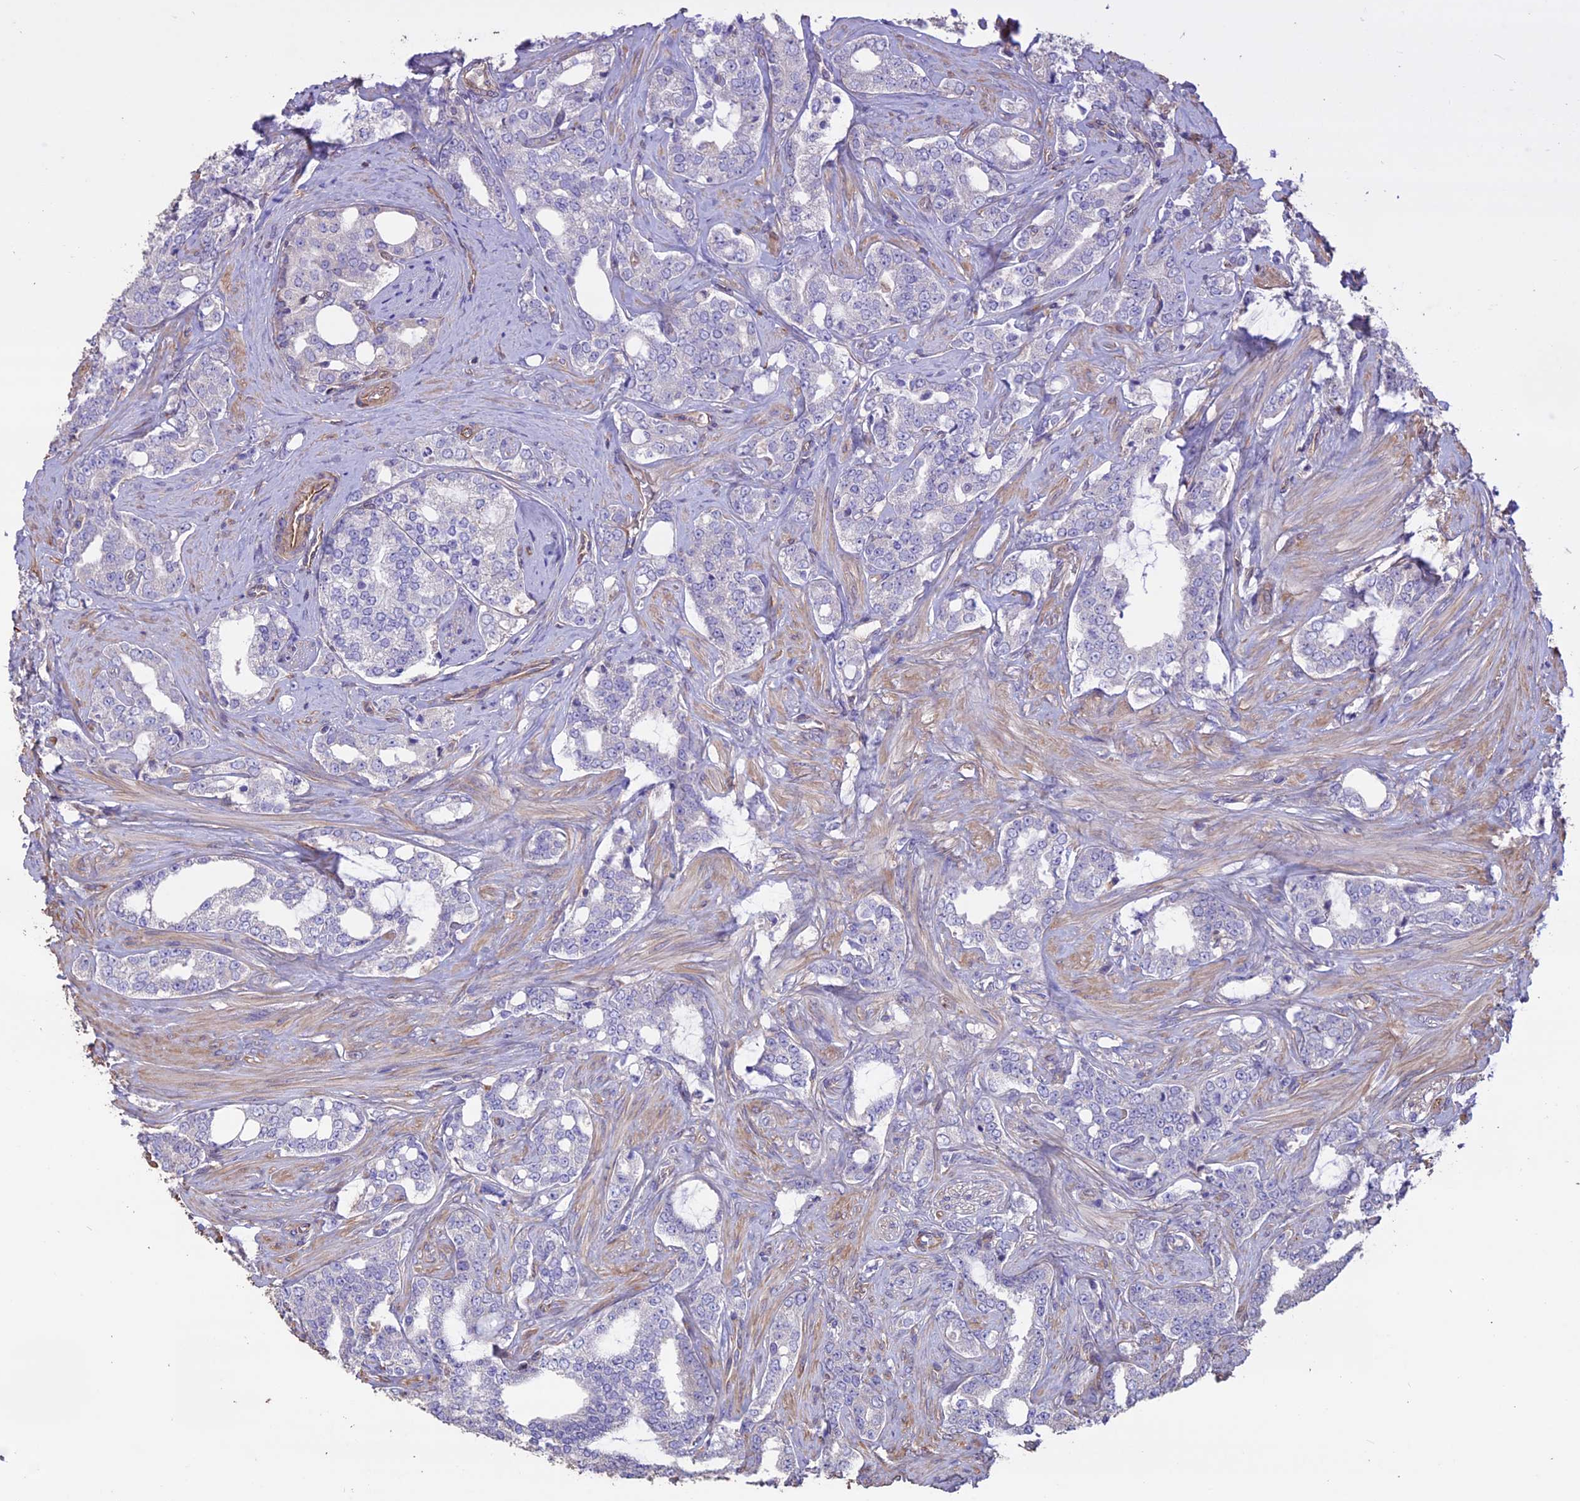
{"staining": {"intensity": "negative", "quantity": "none", "location": "none"}, "tissue": "prostate cancer", "cell_type": "Tumor cells", "image_type": "cancer", "snomed": [{"axis": "morphology", "description": "Adenocarcinoma, High grade"}, {"axis": "topography", "description": "Prostate"}], "caption": "The immunohistochemistry photomicrograph has no significant staining in tumor cells of prostate cancer tissue.", "gene": "CCDC148", "patient": {"sex": "male", "age": 64}}